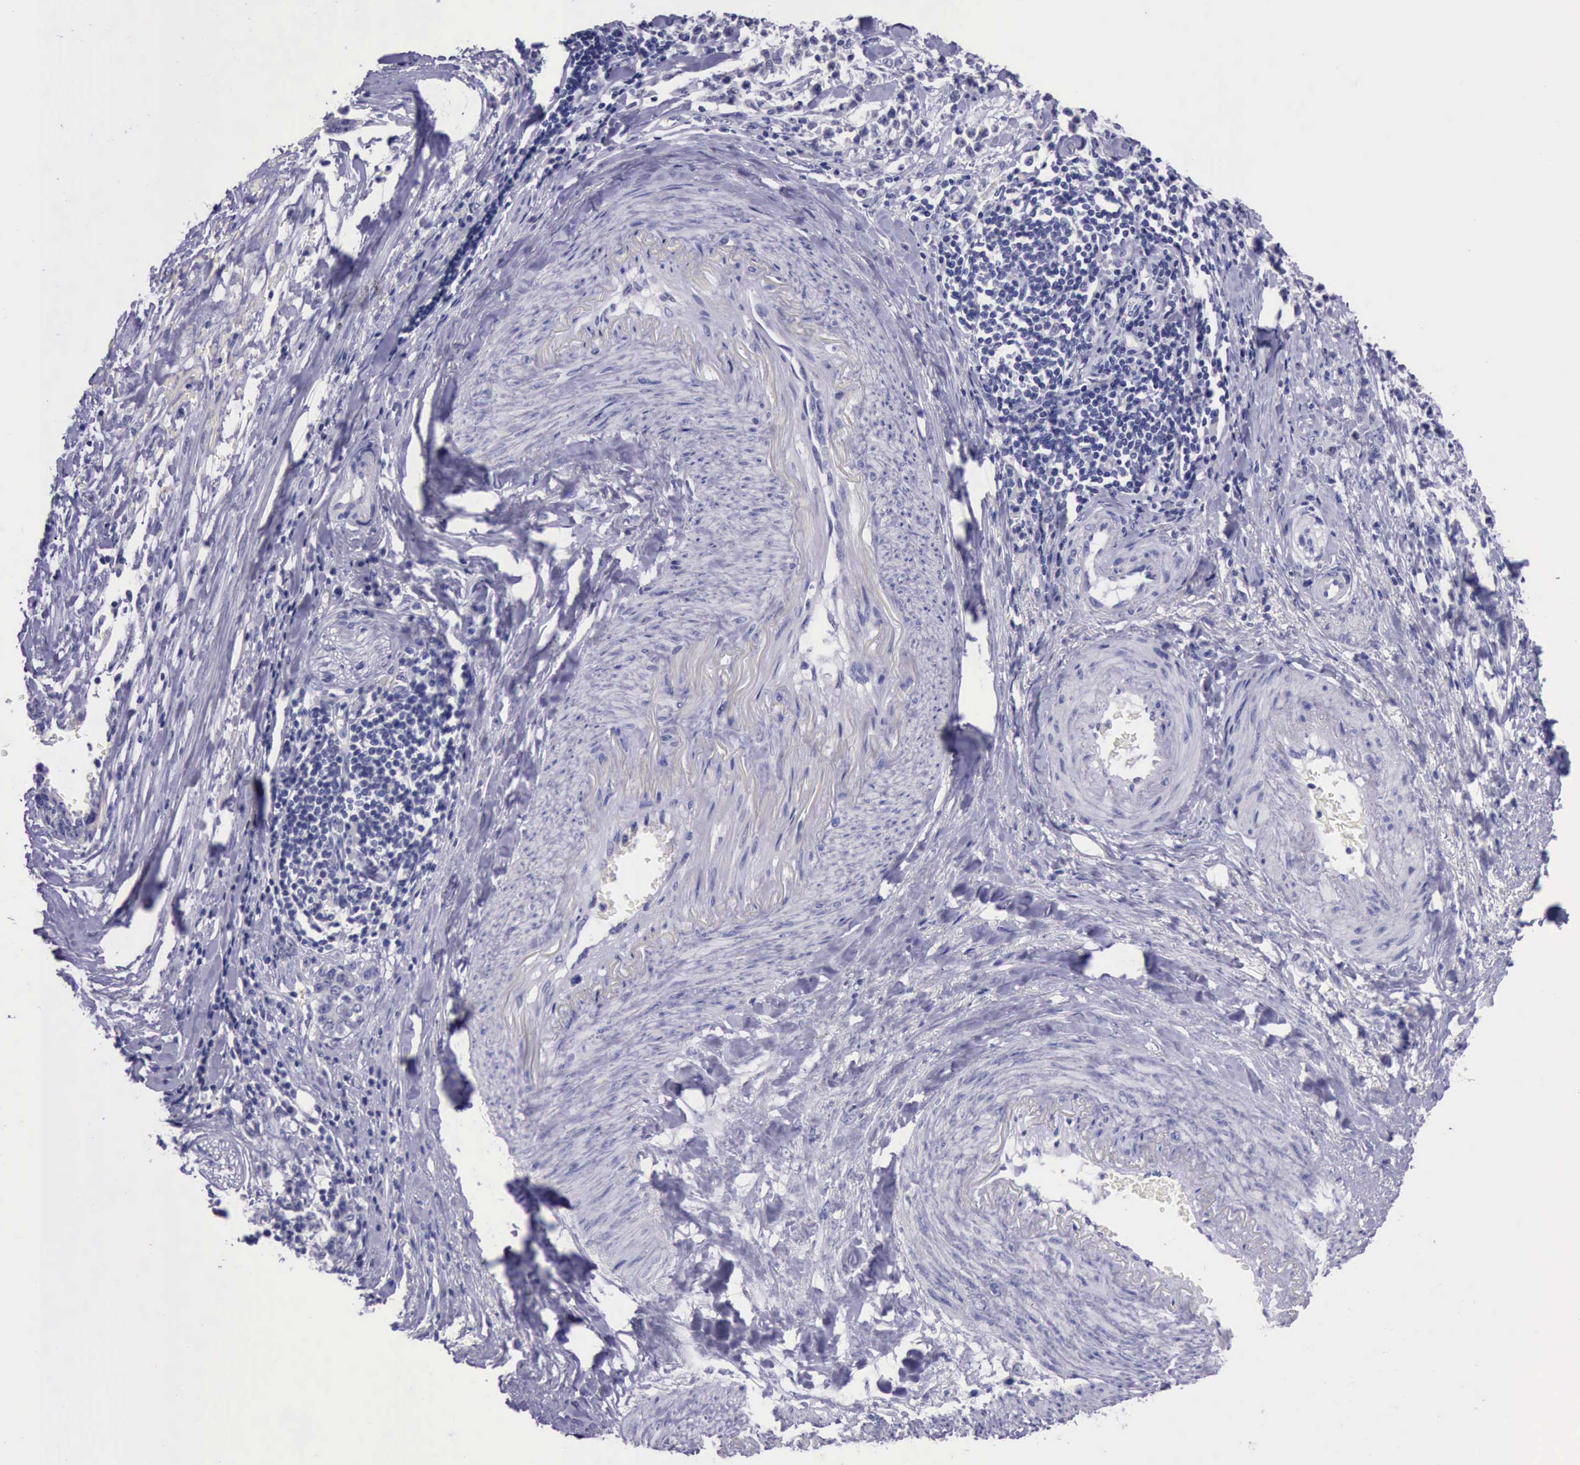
{"staining": {"intensity": "negative", "quantity": "none", "location": "none"}, "tissue": "stomach cancer", "cell_type": "Tumor cells", "image_type": "cancer", "snomed": [{"axis": "morphology", "description": "Adenocarcinoma, NOS"}, {"axis": "topography", "description": "Stomach, lower"}], "caption": "Immunohistochemistry (IHC) of adenocarcinoma (stomach) reveals no positivity in tumor cells.", "gene": "LRFN5", "patient": {"sex": "male", "age": 88}}